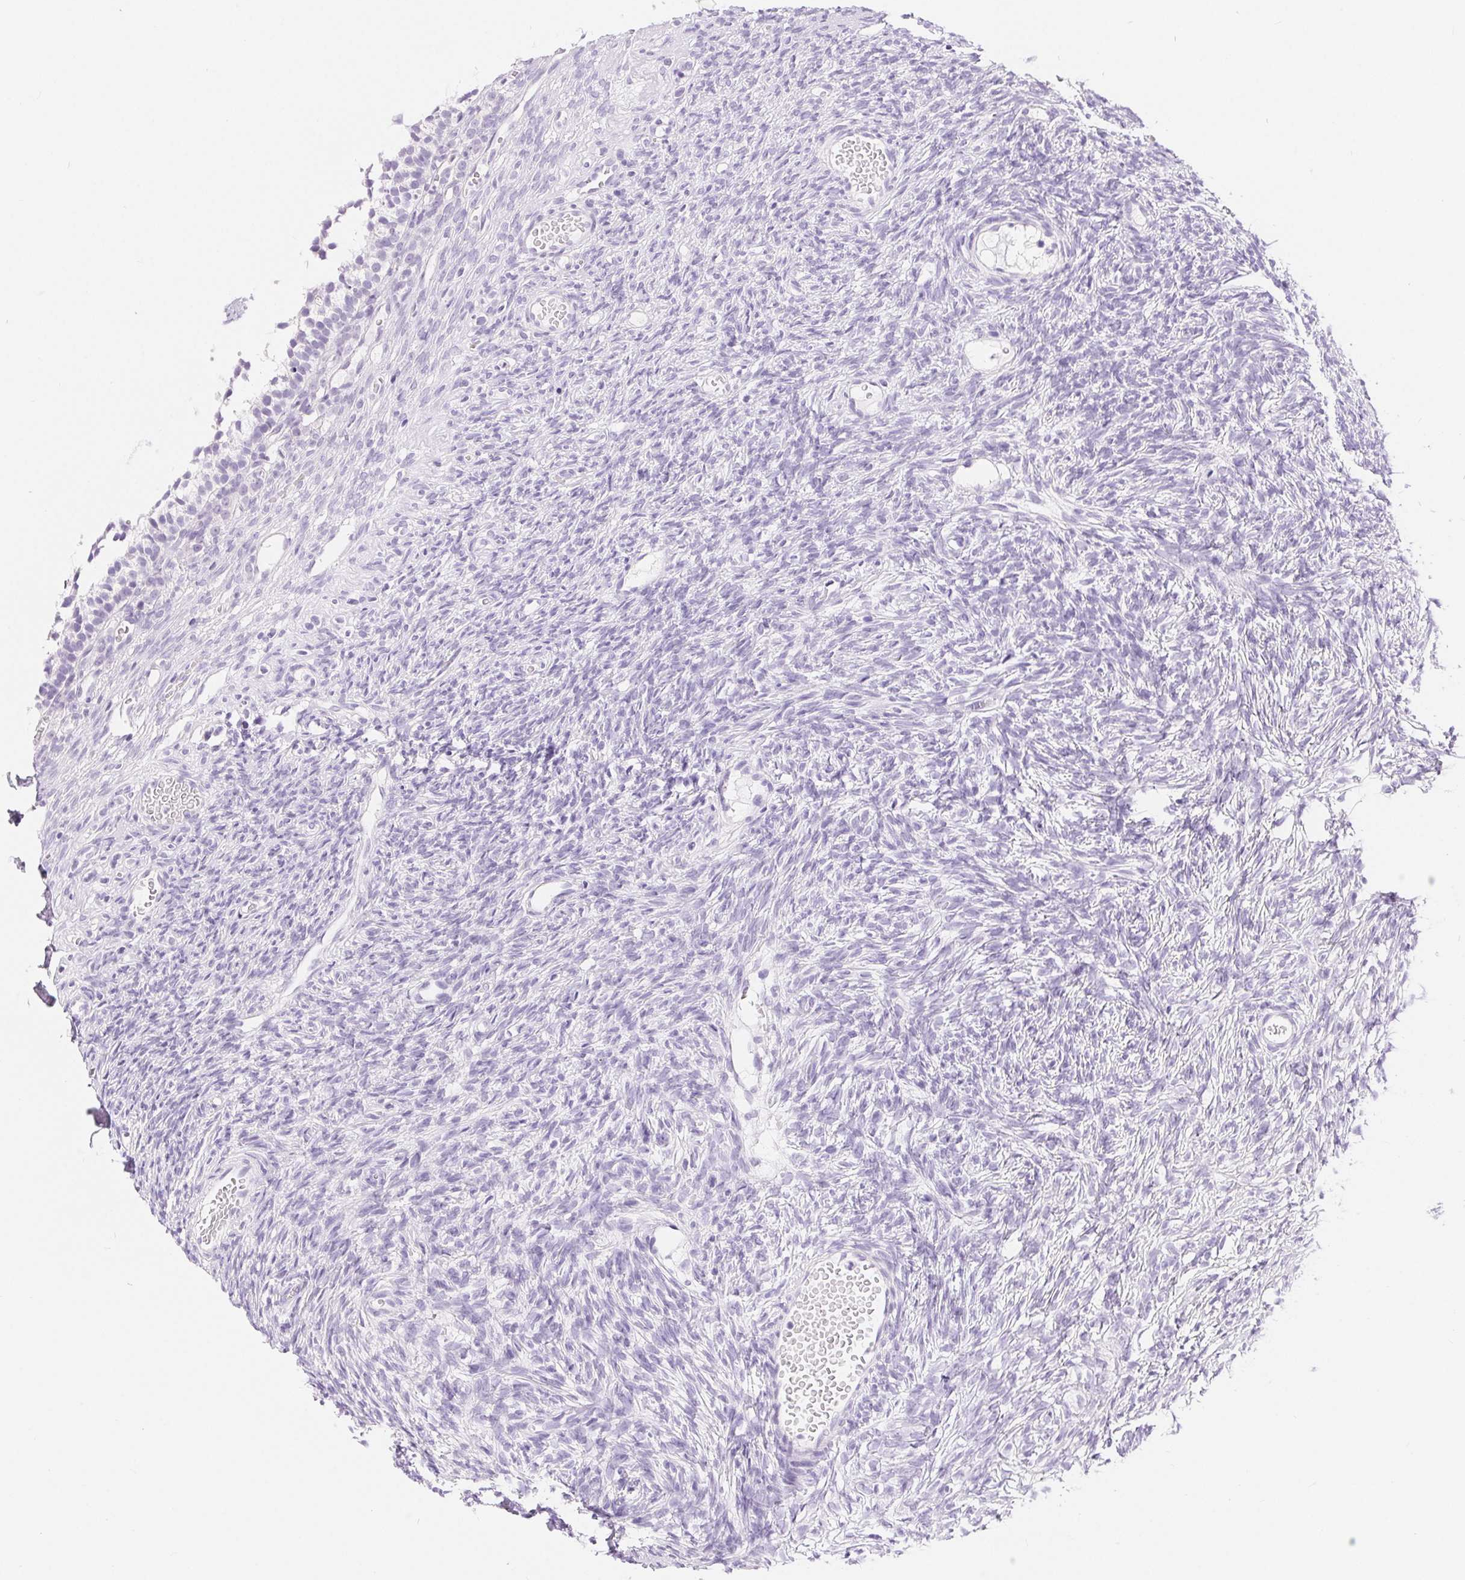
{"staining": {"intensity": "negative", "quantity": "none", "location": "none"}, "tissue": "ovary", "cell_type": "Follicle cells", "image_type": "normal", "snomed": [{"axis": "morphology", "description": "Normal tissue, NOS"}, {"axis": "topography", "description": "Ovary"}], "caption": "The histopathology image reveals no staining of follicle cells in unremarkable ovary.", "gene": "XDH", "patient": {"sex": "female", "age": 34}}